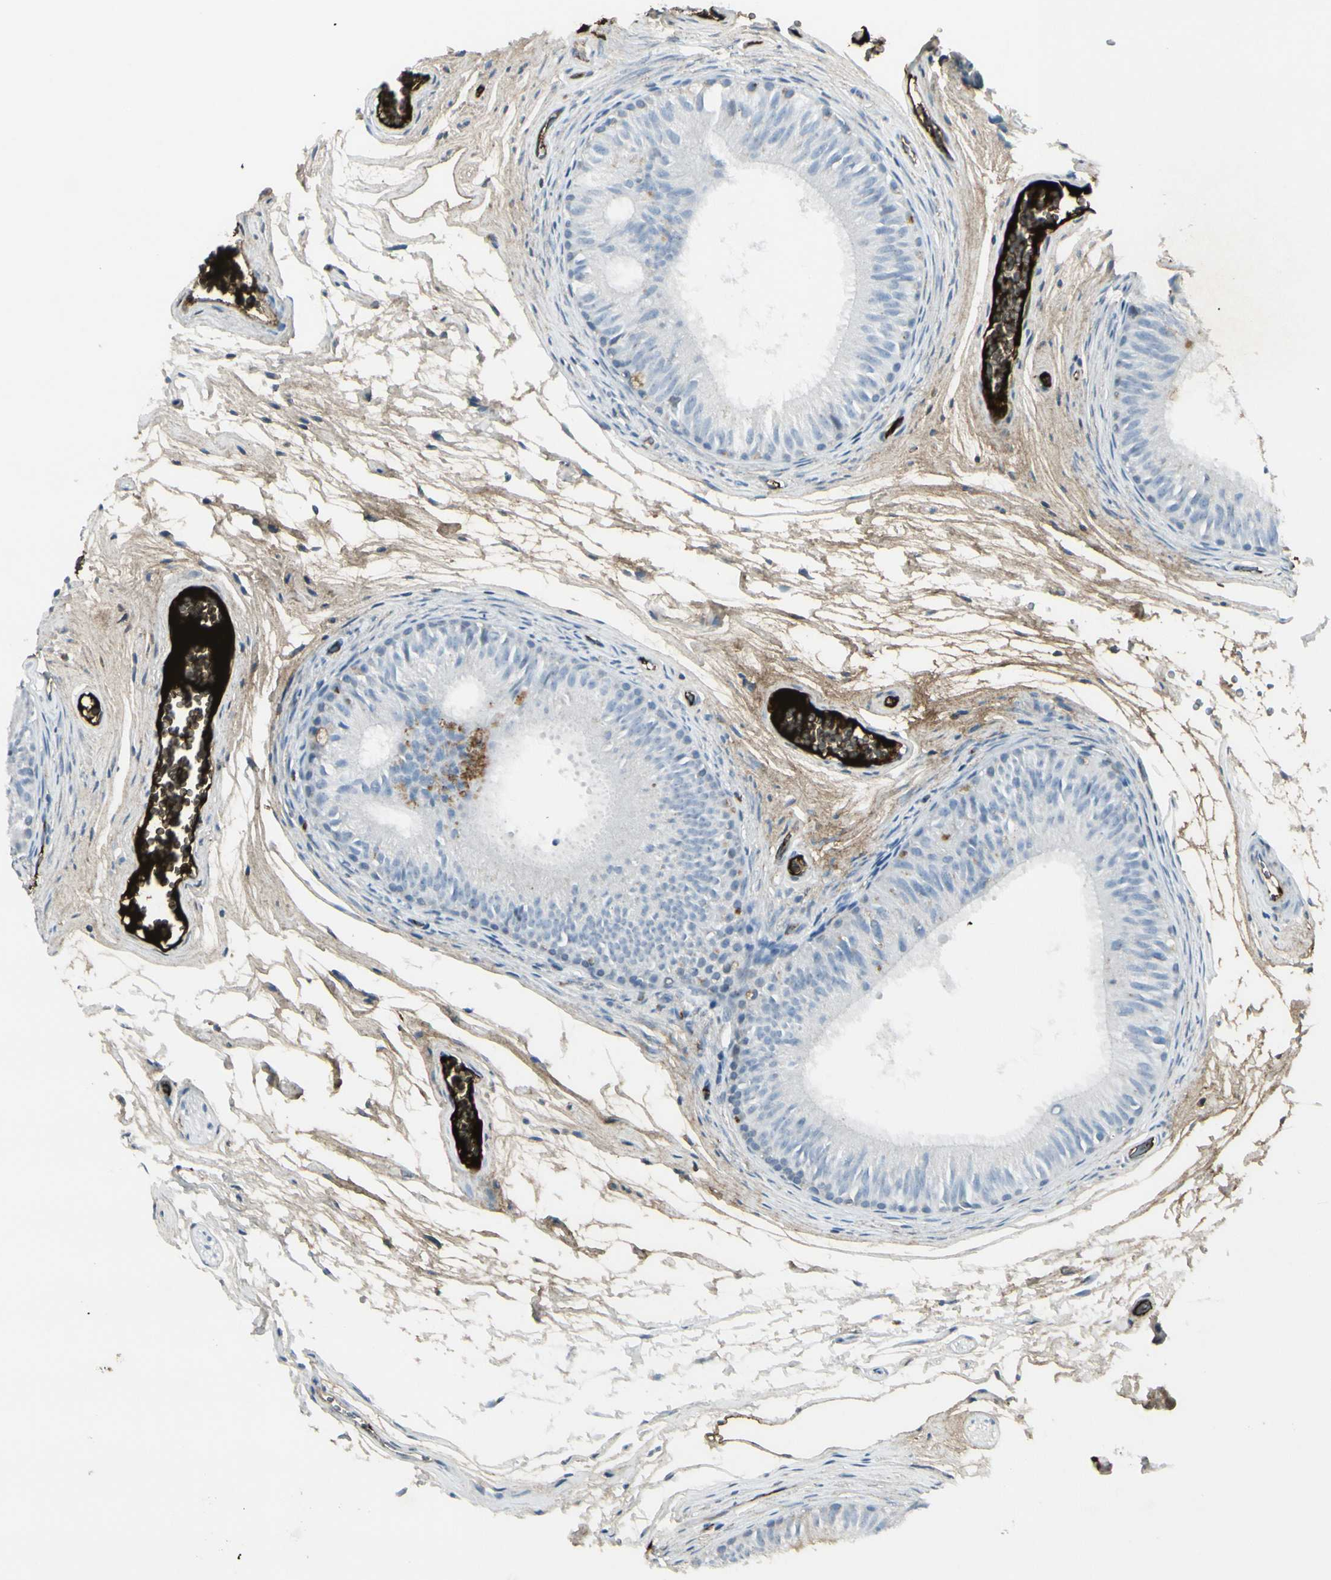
{"staining": {"intensity": "moderate", "quantity": "<25%", "location": "cytoplasmic/membranous"}, "tissue": "epididymis", "cell_type": "Glandular cells", "image_type": "normal", "snomed": [{"axis": "morphology", "description": "Normal tissue, NOS"}, {"axis": "topography", "description": "Epididymis"}], "caption": "Protein analysis of normal epididymis shows moderate cytoplasmic/membranous staining in about <25% of glandular cells. (IHC, brightfield microscopy, high magnification).", "gene": "IGHM", "patient": {"sex": "male", "age": 36}}